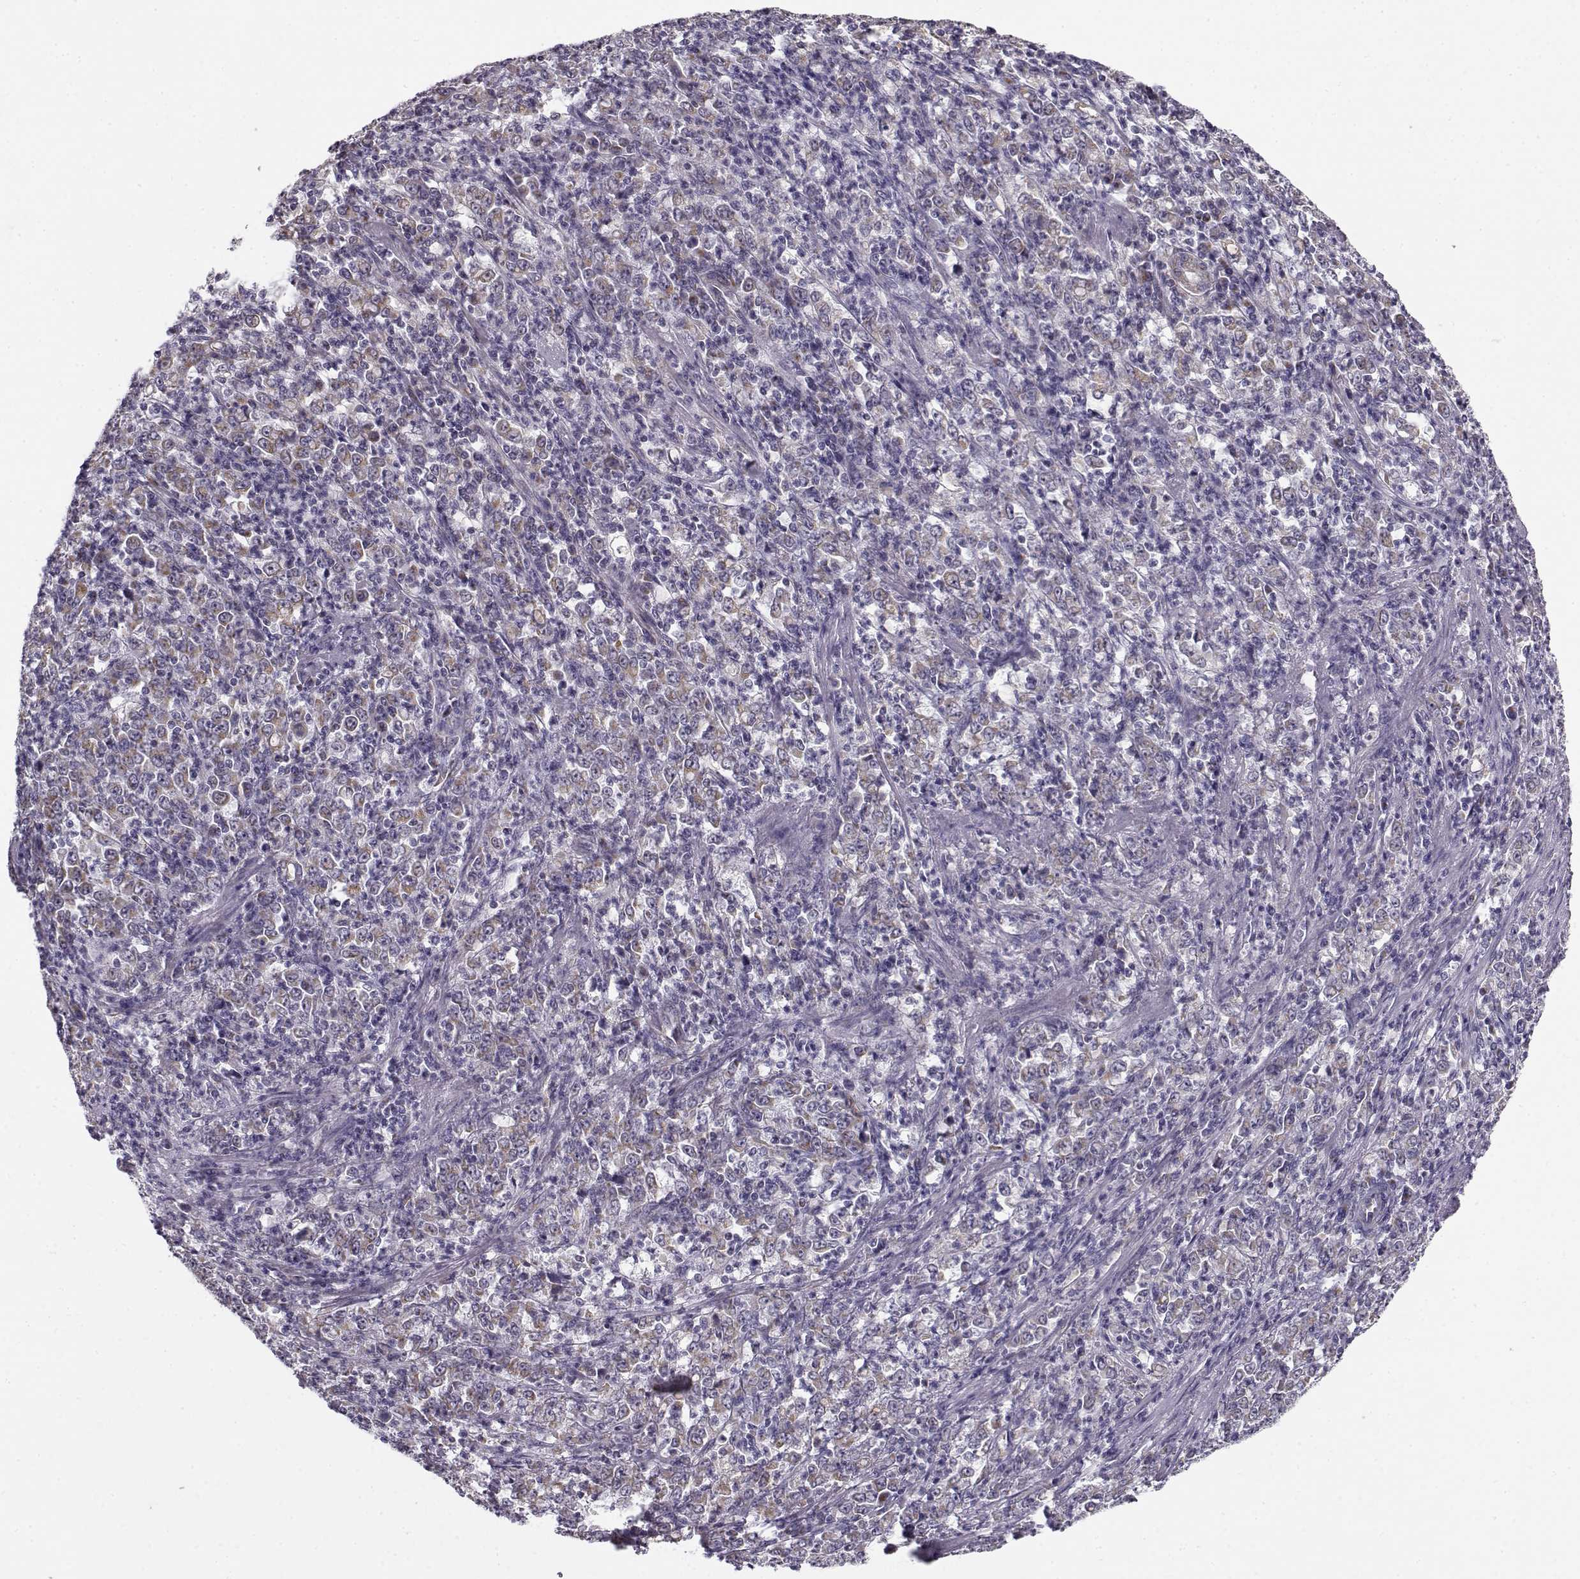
{"staining": {"intensity": "weak", "quantity": ">75%", "location": "cytoplasmic/membranous"}, "tissue": "stomach cancer", "cell_type": "Tumor cells", "image_type": "cancer", "snomed": [{"axis": "morphology", "description": "Adenocarcinoma, NOS"}, {"axis": "topography", "description": "Stomach, lower"}], "caption": "Brown immunohistochemical staining in human stomach adenocarcinoma shows weak cytoplasmic/membranous staining in approximately >75% of tumor cells. The staining is performed using DAB brown chromogen to label protein expression. The nuclei are counter-stained blue using hematoxylin.", "gene": "SLC4A5", "patient": {"sex": "female", "age": 71}}